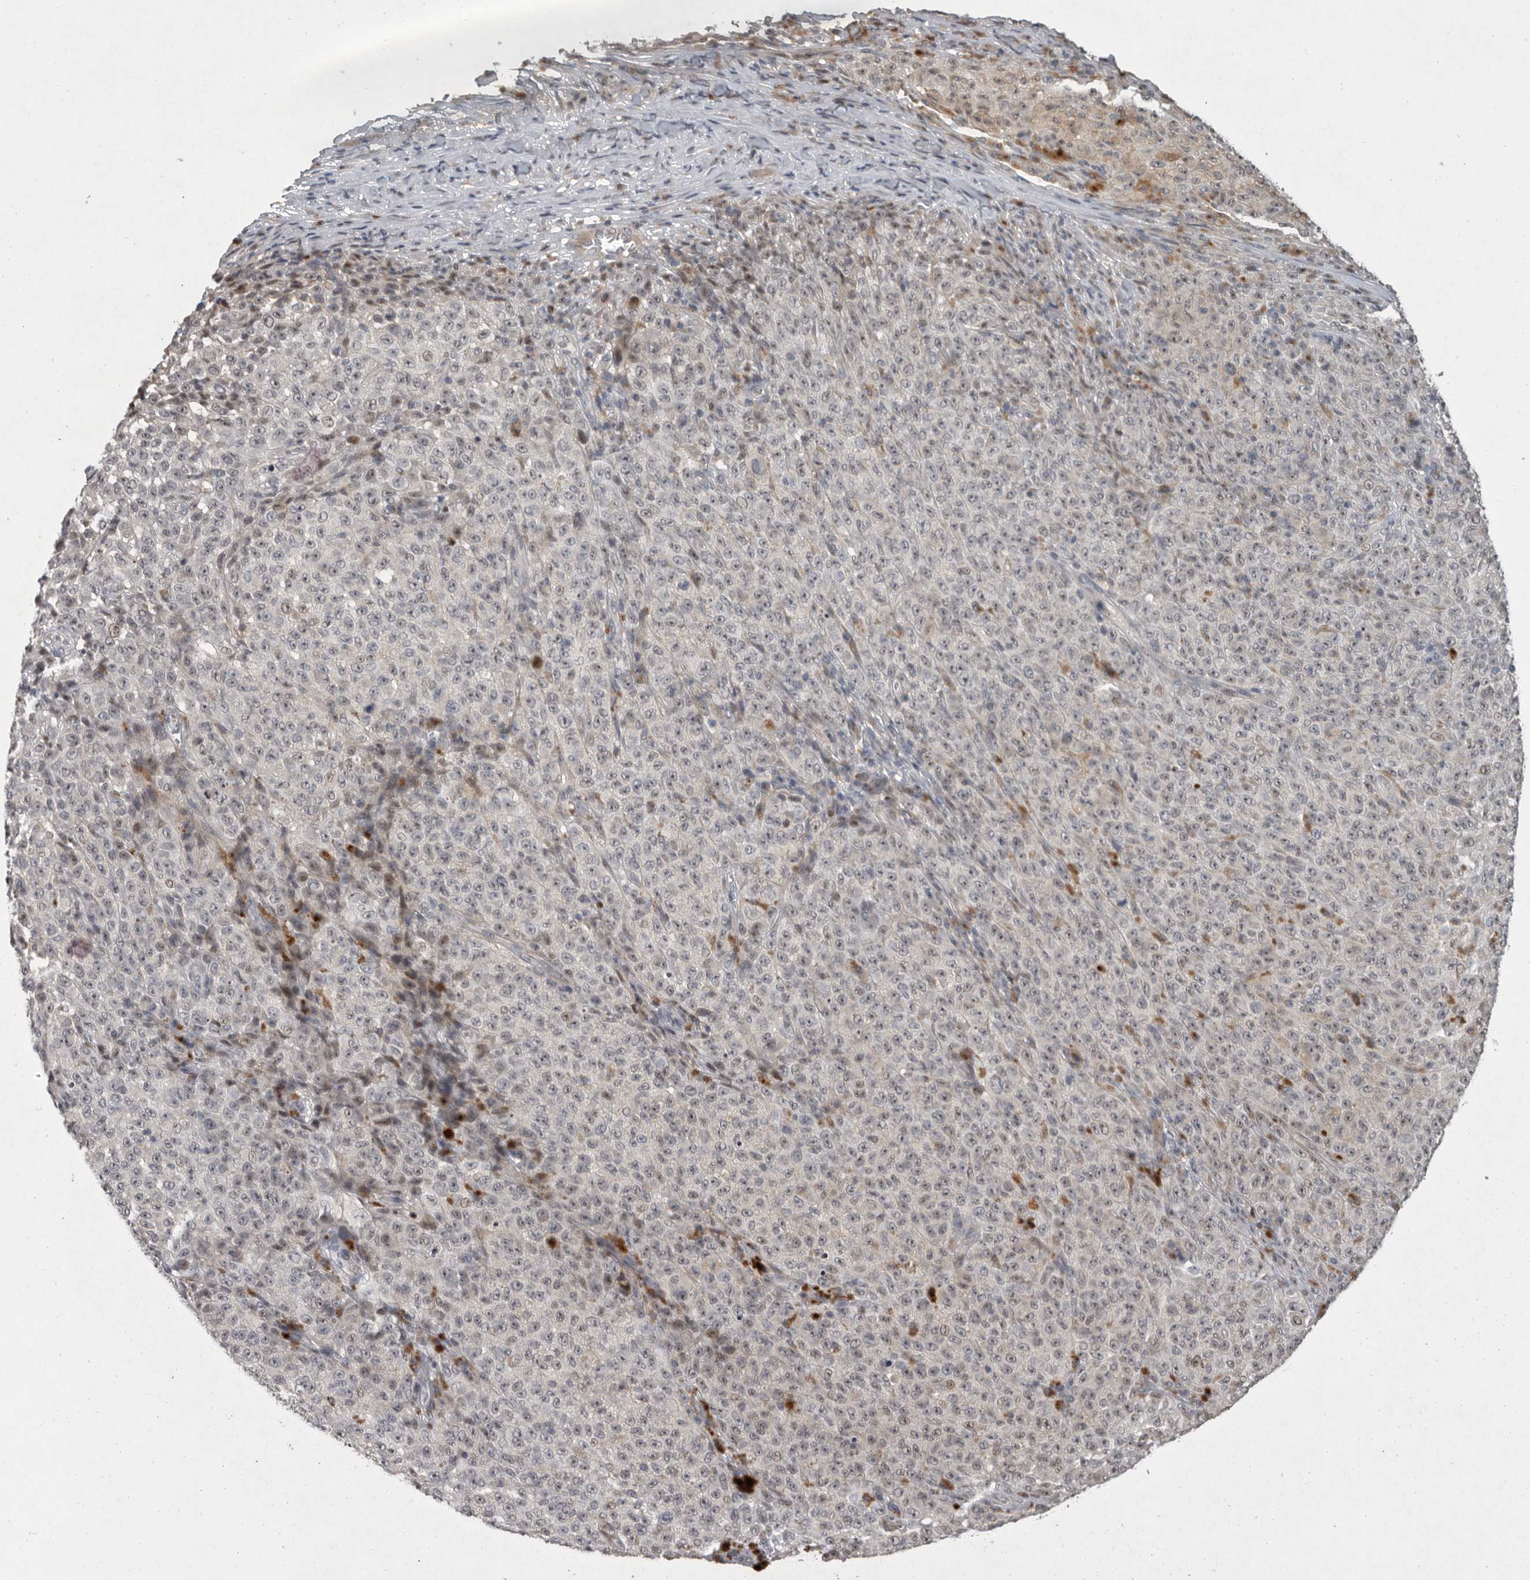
{"staining": {"intensity": "negative", "quantity": "none", "location": "none"}, "tissue": "melanoma", "cell_type": "Tumor cells", "image_type": "cancer", "snomed": [{"axis": "morphology", "description": "Malignant melanoma, NOS"}, {"axis": "topography", "description": "Skin"}], "caption": "The micrograph displays no significant staining in tumor cells of melanoma. Brightfield microscopy of IHC stained with DAB (3,3'-diaminobenzidine) (brown) and hematoxylin (blue), captured at high magnification.", "gene": "MAN2A1", "patient": {"sex": "female", "age": 82}}